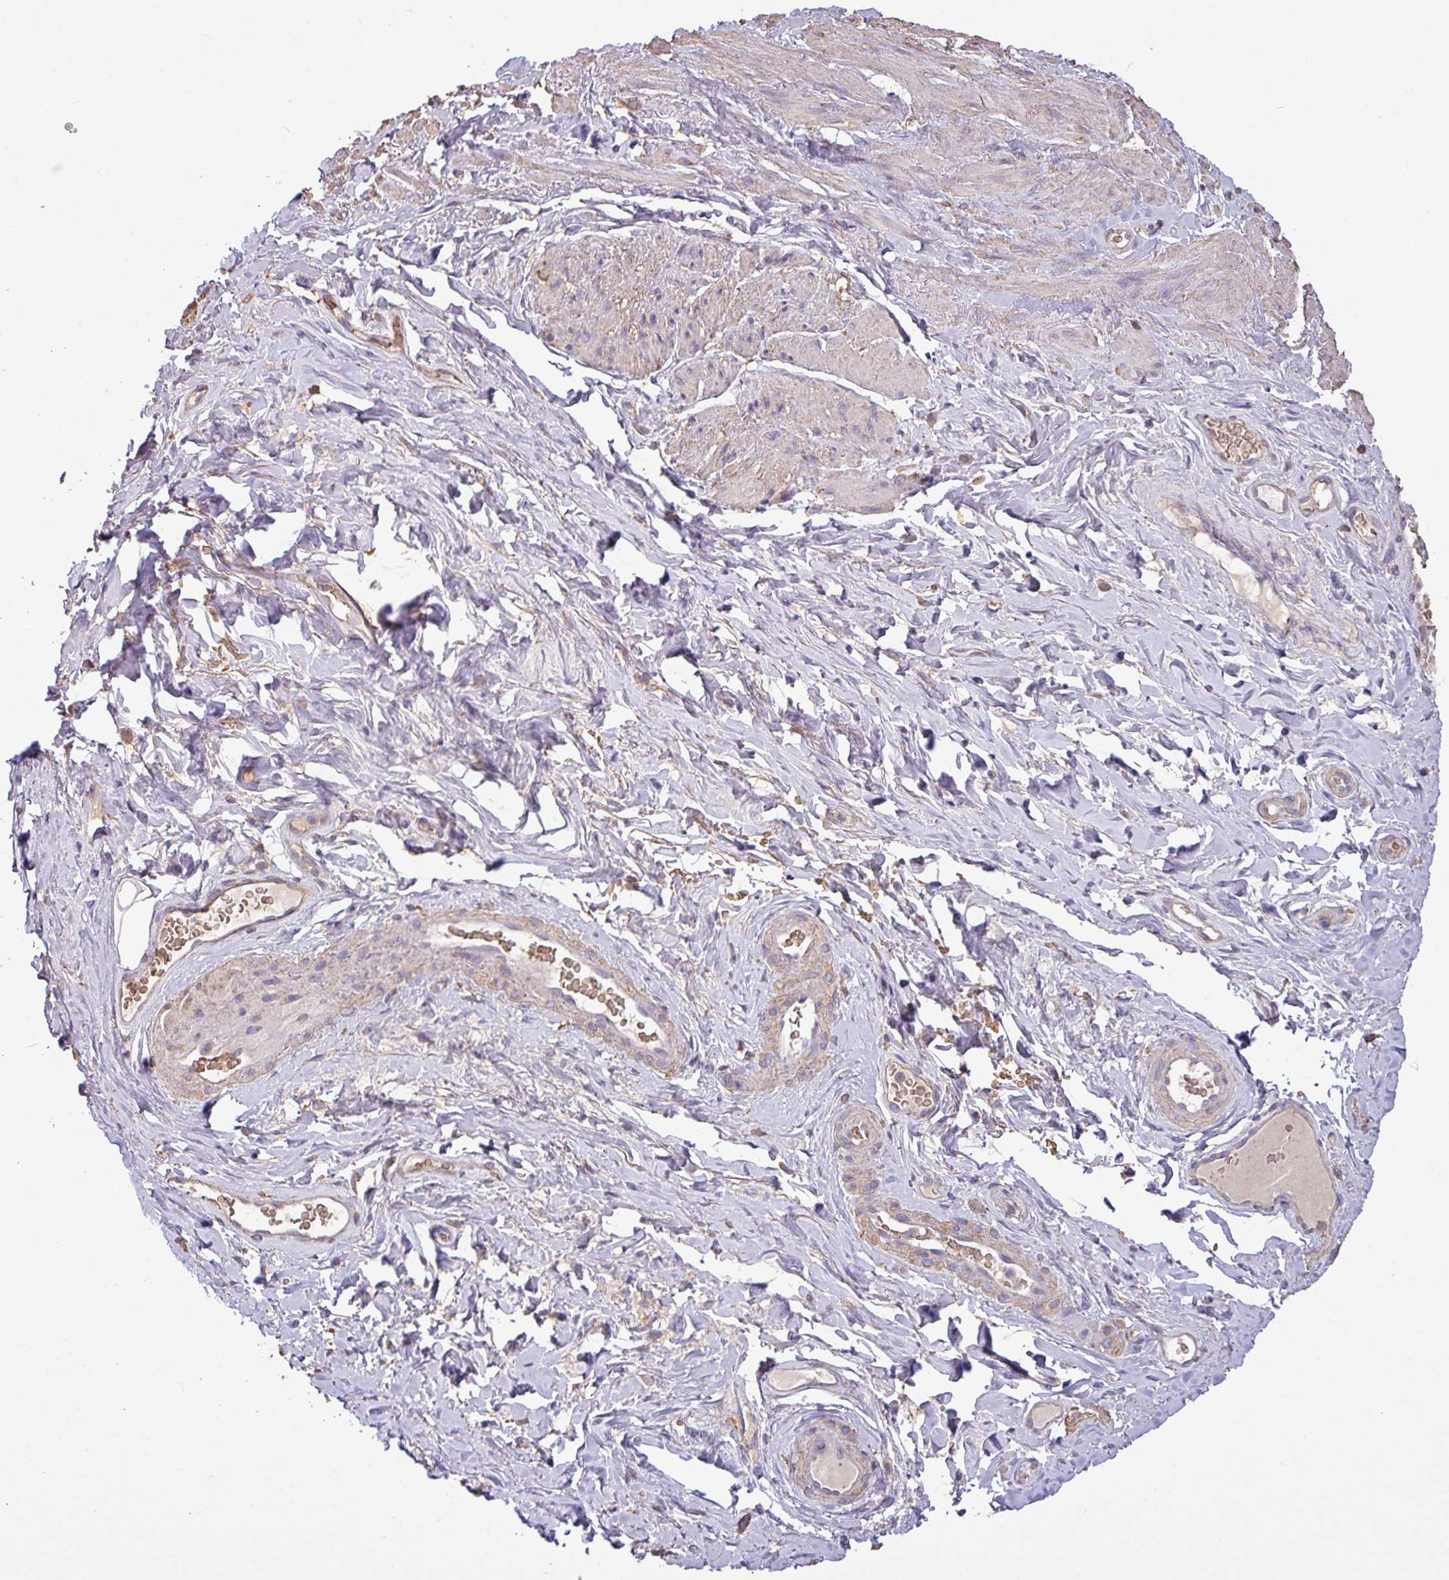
{"staining": {"intensity": "weak", "quantity": "<25%", "location": "cytoplasmic/membranous"}, "tissue": "smooth muscle", "cell_type": "Smooth muscle cells", "image_type": "normal", "snomed": [{"axis": "morphology", "description": "Normal tissue, NOS"}, {"axis": "topography", "description": "Smooth muscle"}, {"axis": "topography", "description": "Peripheral nerve tissue"}], "caption": "High power microscopy histopathology image of an immunohistochemistry (IHC) image of unremarkable smooth muscle, revealing no significant expression in smooth muscle cells. Nuclei are stained in blue.", "gene": "CAMK2A", "patient": {"sex": "male", "age": 69}}